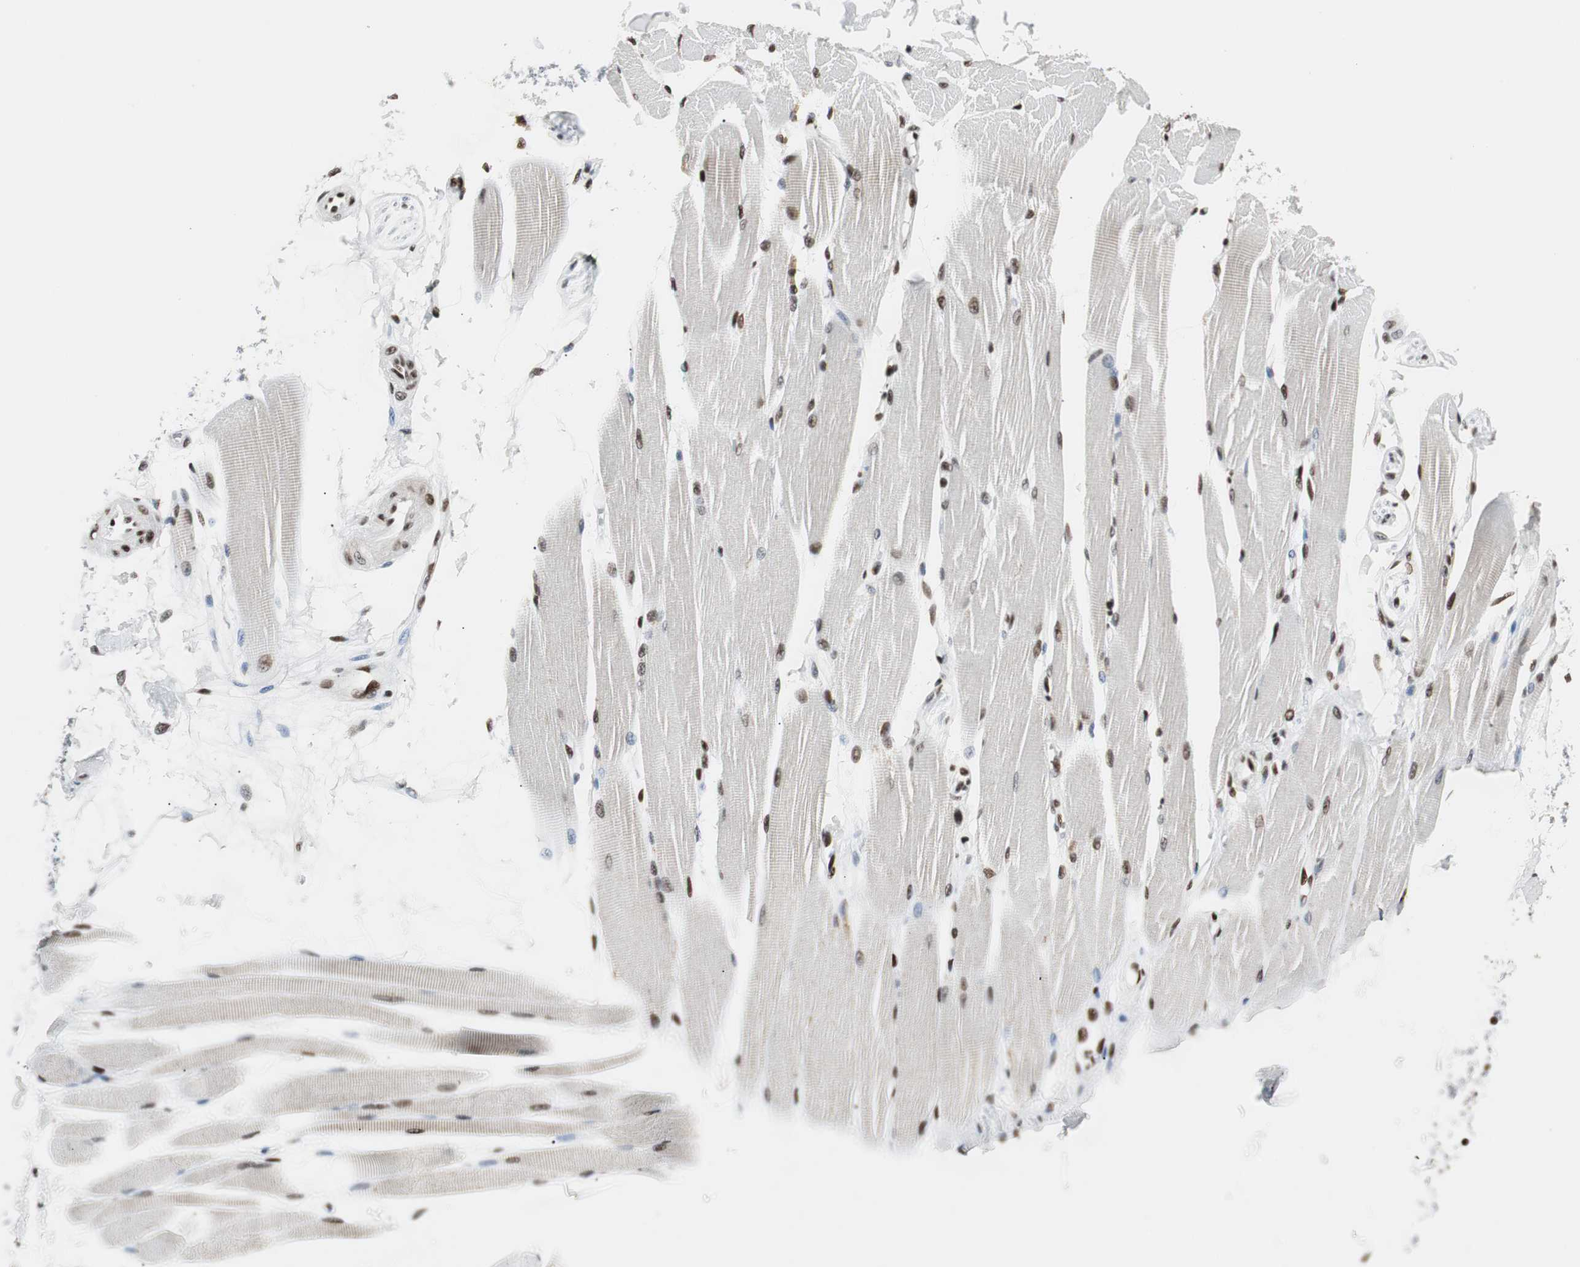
{"staining": {"intensity": "strong", "quantity": ">75%", "location": "nuclear"}, "tissue": "skeletal muscle", "cell_type": "Myocytes", "image_type": "normal", "snomed": [{"axis": "morphology", "description": "Normal tissue, NOS"}, {"axis": "topography", "description": "Skeletal muscle"}, {"axis": "topography", "description": "Peripheral nerve tissue"}], "caption": "A high-resolution micrograph shows immunohistochemistry staining of benign skeletal muscle, which exhibits strong nuclear staining in about >75% of myocytes.", "gene": "MTA2", "patient": {"sex": "female", "age": 84}}